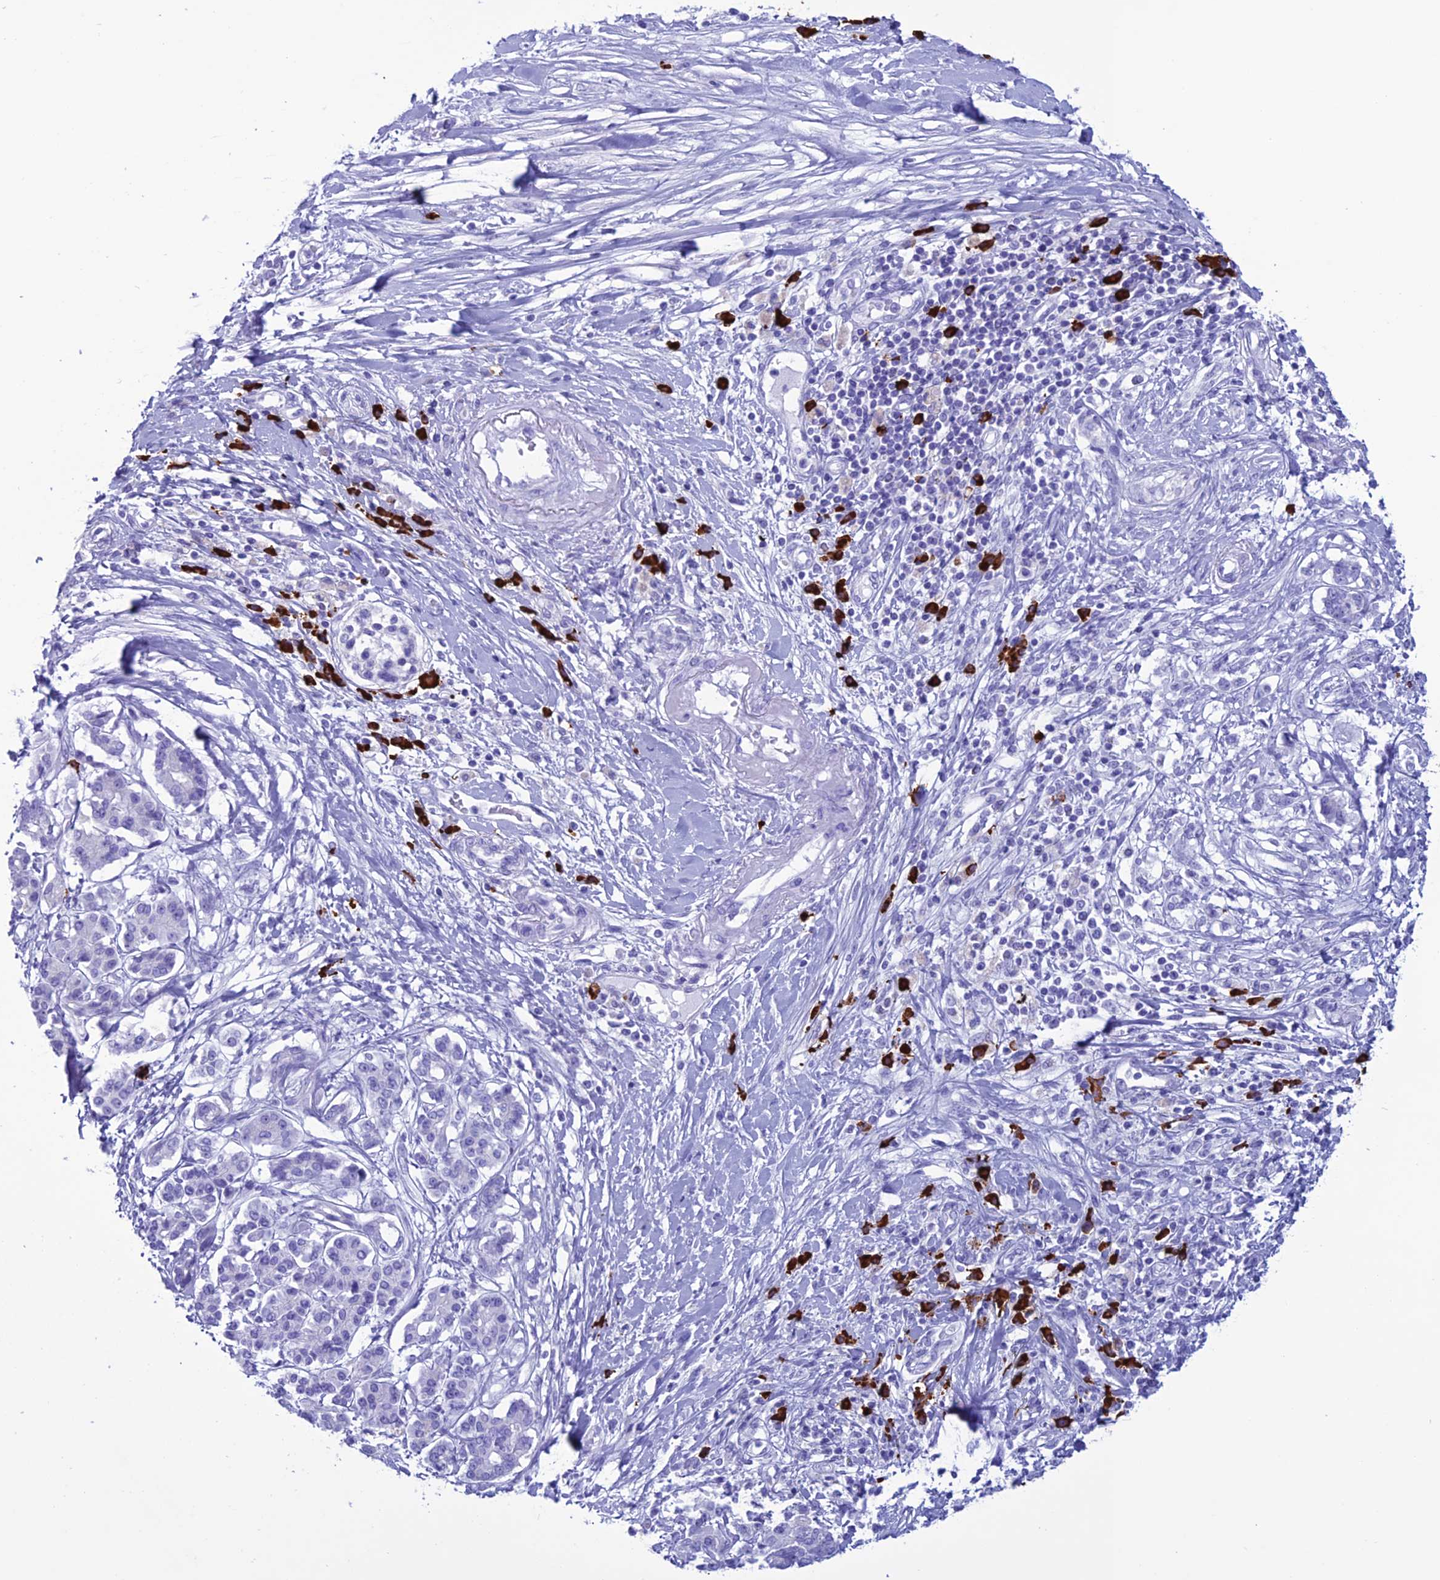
{"staining": {"intensity": "negative", "quantity": "none", "location": "none"}, "tissue": "pancreatic cancer", "cell_type": "Tumor cells", "image_type": "cancer", "snomed": [{"axis": "morphology", "description": "Adenocarcinoma, NOS"}, {"axis": "topography", "description": "Pancreas"}], "caption": "Immunohistochemistry (IHC) of adenocarcinoma (pancreatic) exhibits no expression in tumor cells. (DAB immunohistochemistry, high magnification).", "gene": "MZB1", "patient": {"sex": "female", "age": 56}}